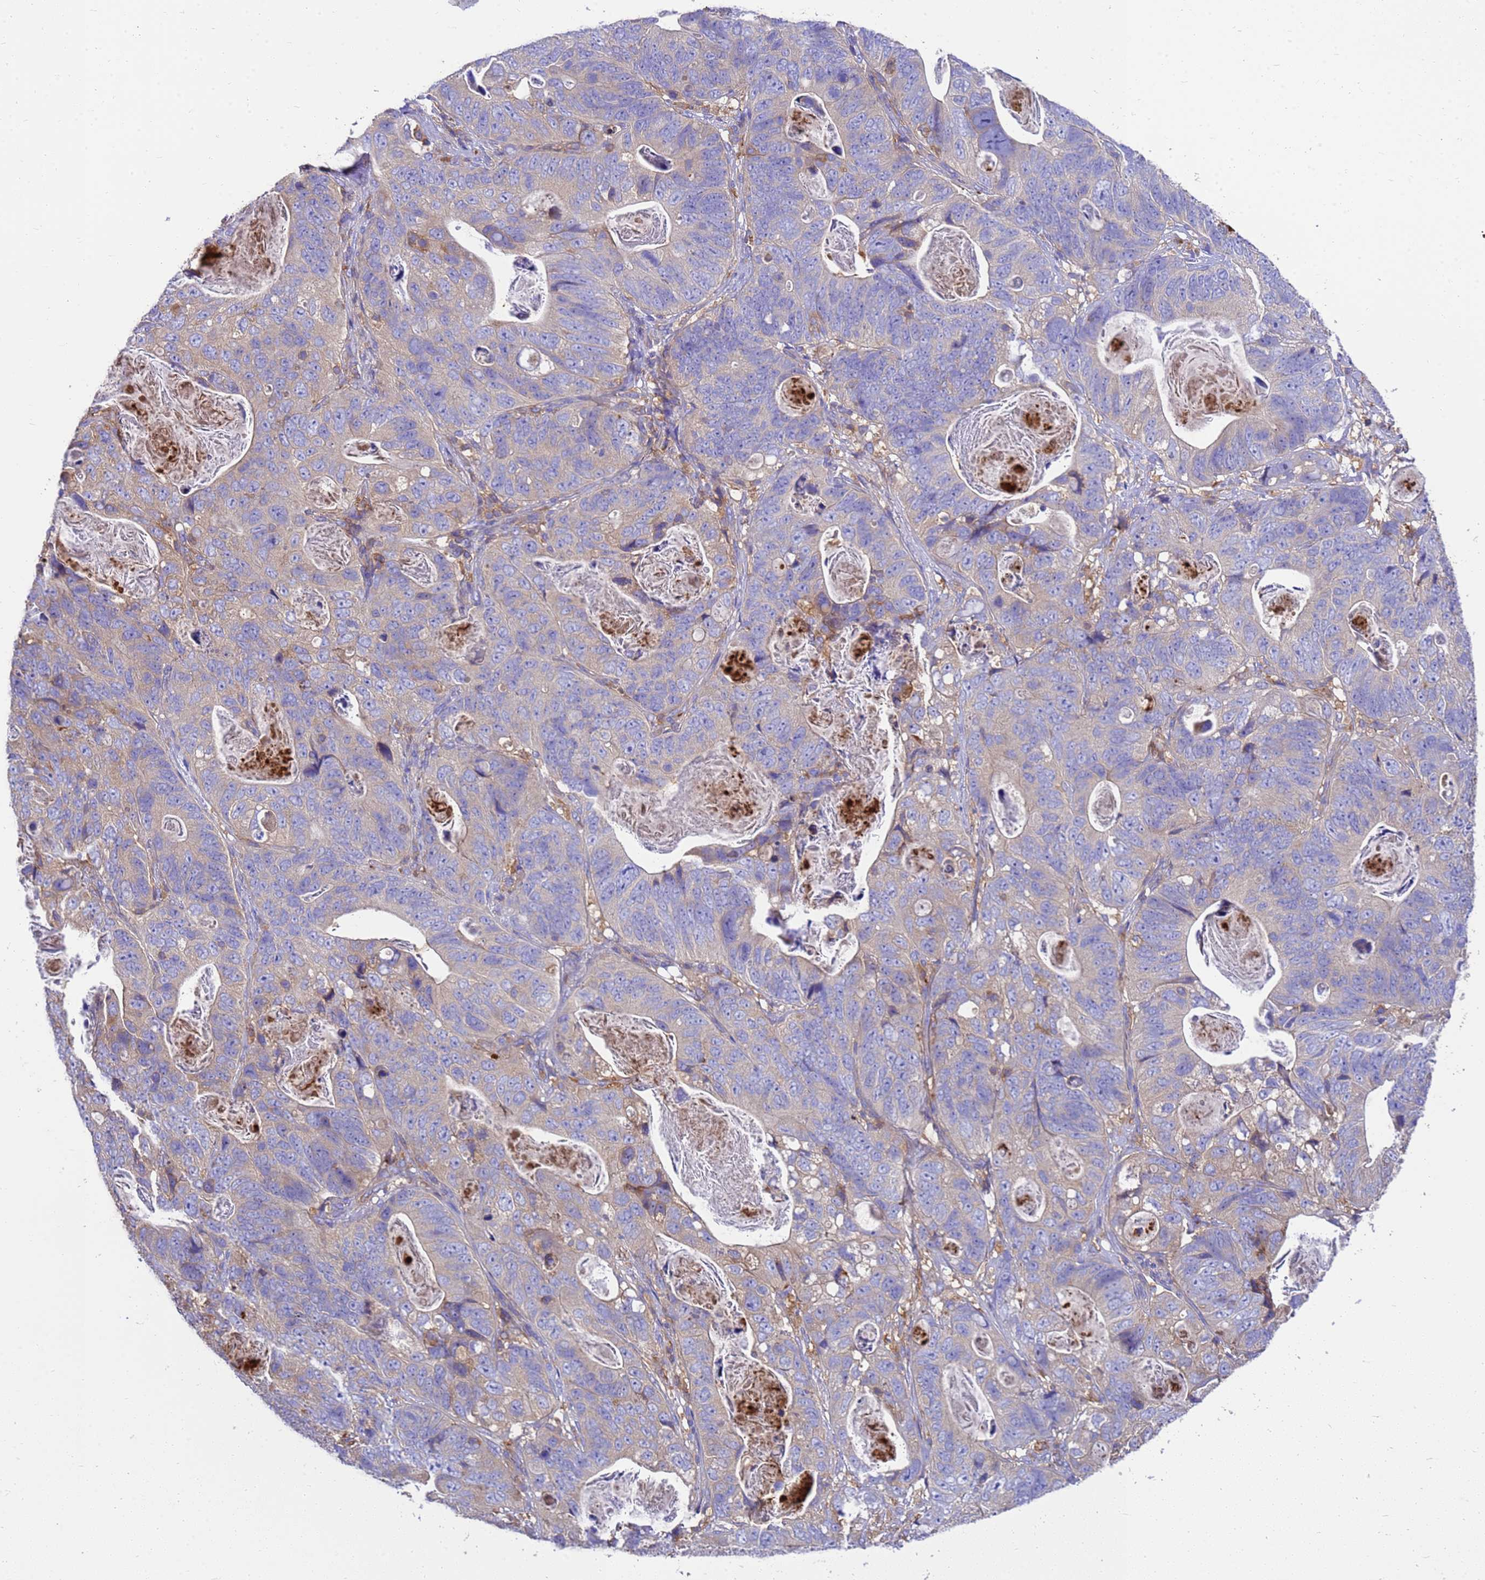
{"staining": {"intensity": "negative", "quantity": "none", "location": "none"}, "tissue": "stomach cancer", "cell_type": "Tumor cells", "image_type": "cancer", "snomed": [{"axis": "morphology", "description": "Normal tissue, NOS"}, {"axis": "morphology", "description": "Adenocarcinoma, NOS"}, {"axis": "topography", "description": "Stomach"}], "caption": "Immunohistochemical staining of stomach cancer (adenocarcinoma) demonstrates no significant positivity in tumor cells.", "gene": "ZNF235", "patient": {"sex": "female", "age": 89}}